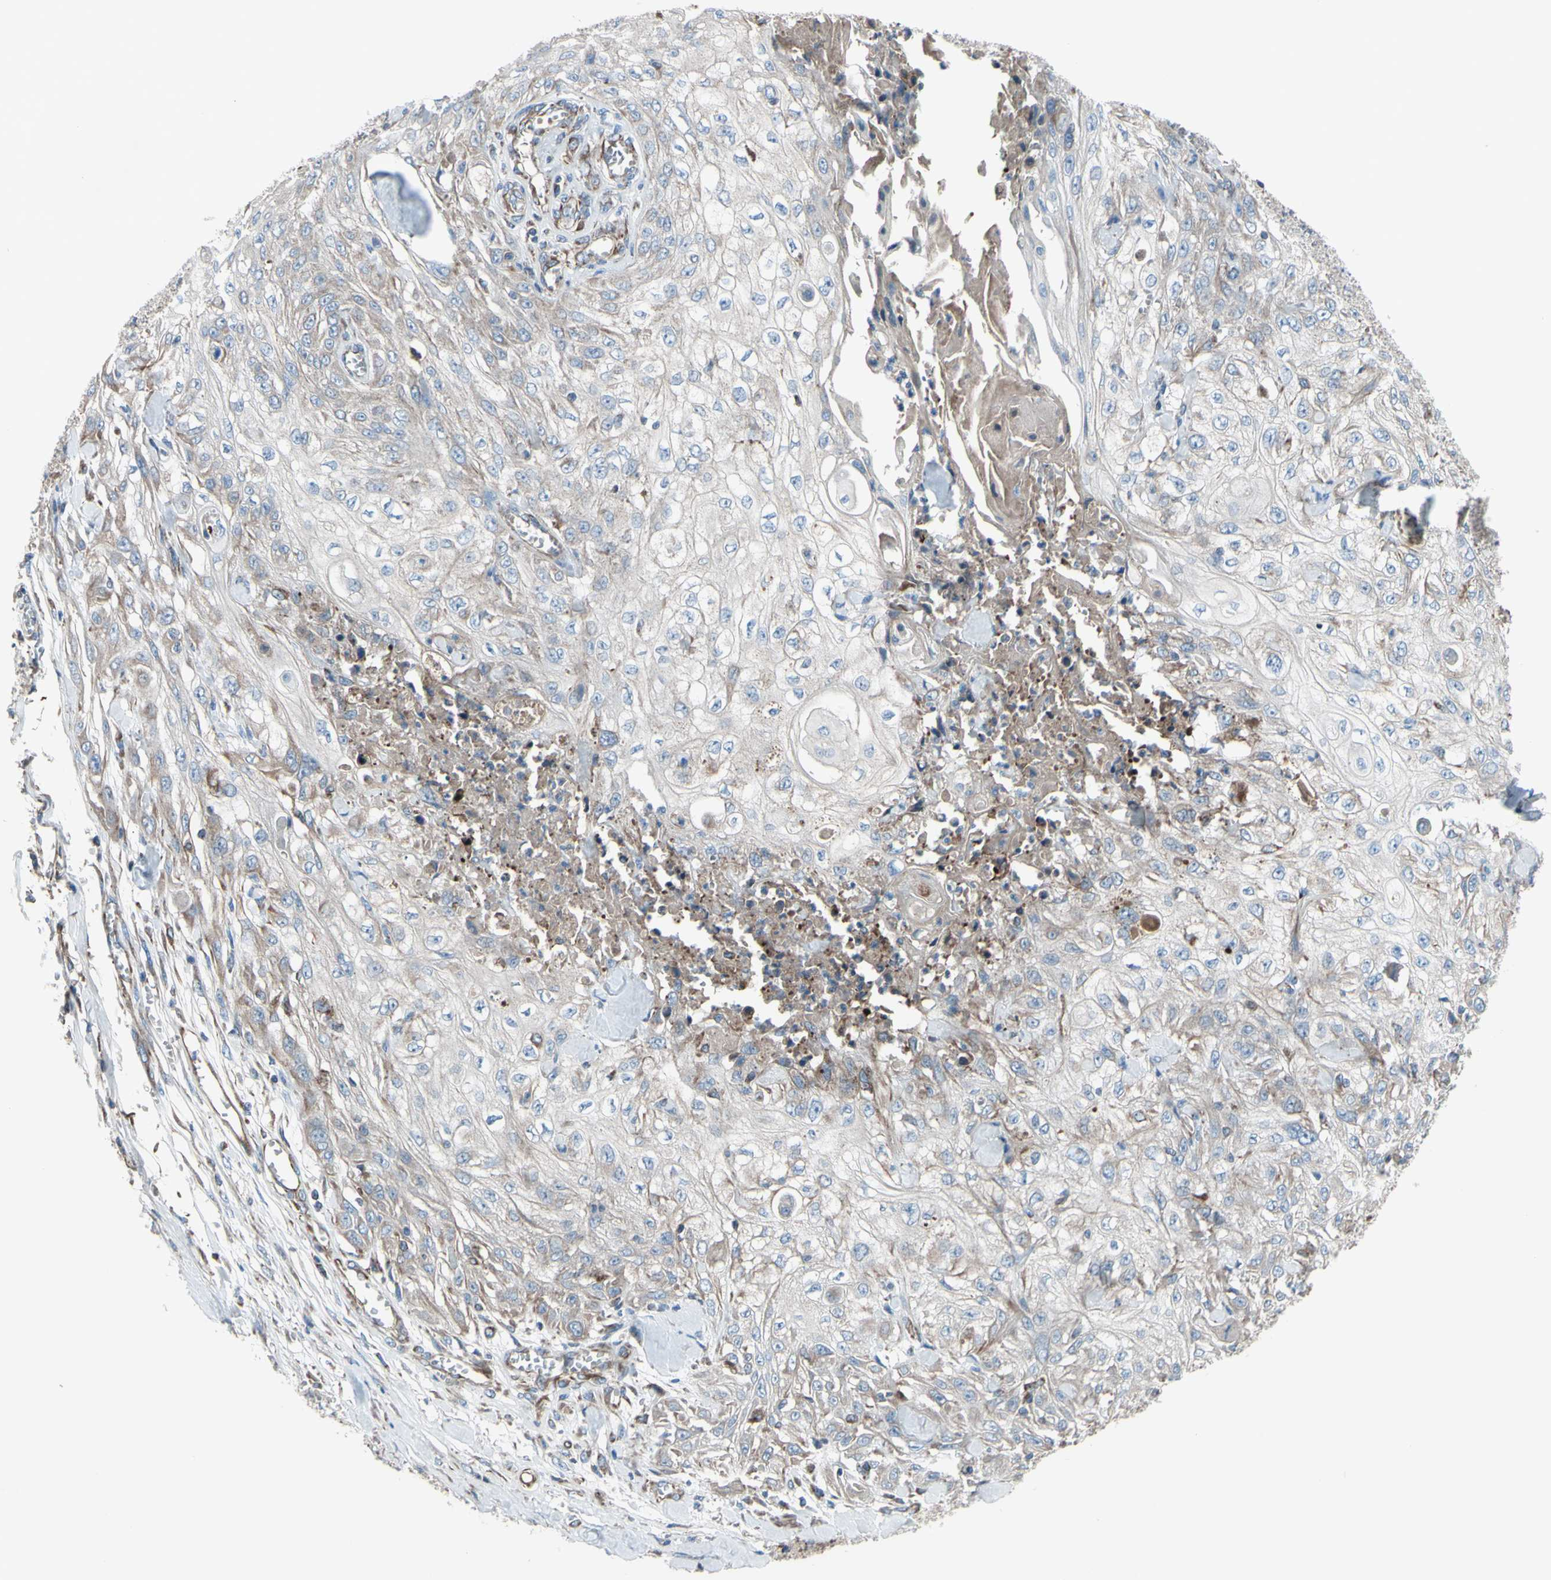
{"staining": {"intensity": "weak", "quantity": "<25%", "location": "cytoplasmic/membranous"}, "tissue": "skin cancer", "cell_type": "Tumor cells", "image_type": "cancer", "snomed": [{"axis": "morphology", "description": "Squamous cell carcinoma, NOS"}, {"axis": "morphology", "description": "Squamous cell carcinoma, metastatic, NOS"}, {"axis": "topography", "description": "Skin"}, {"axis": "topography", "description": "Lymph node"}], "caption": "Squamous cell carcinoma (skin) stained for a protein using IHC displays no staining tumor cells.", "gene": "EMC7", "patient": {"sex": "male", "age": 75}}